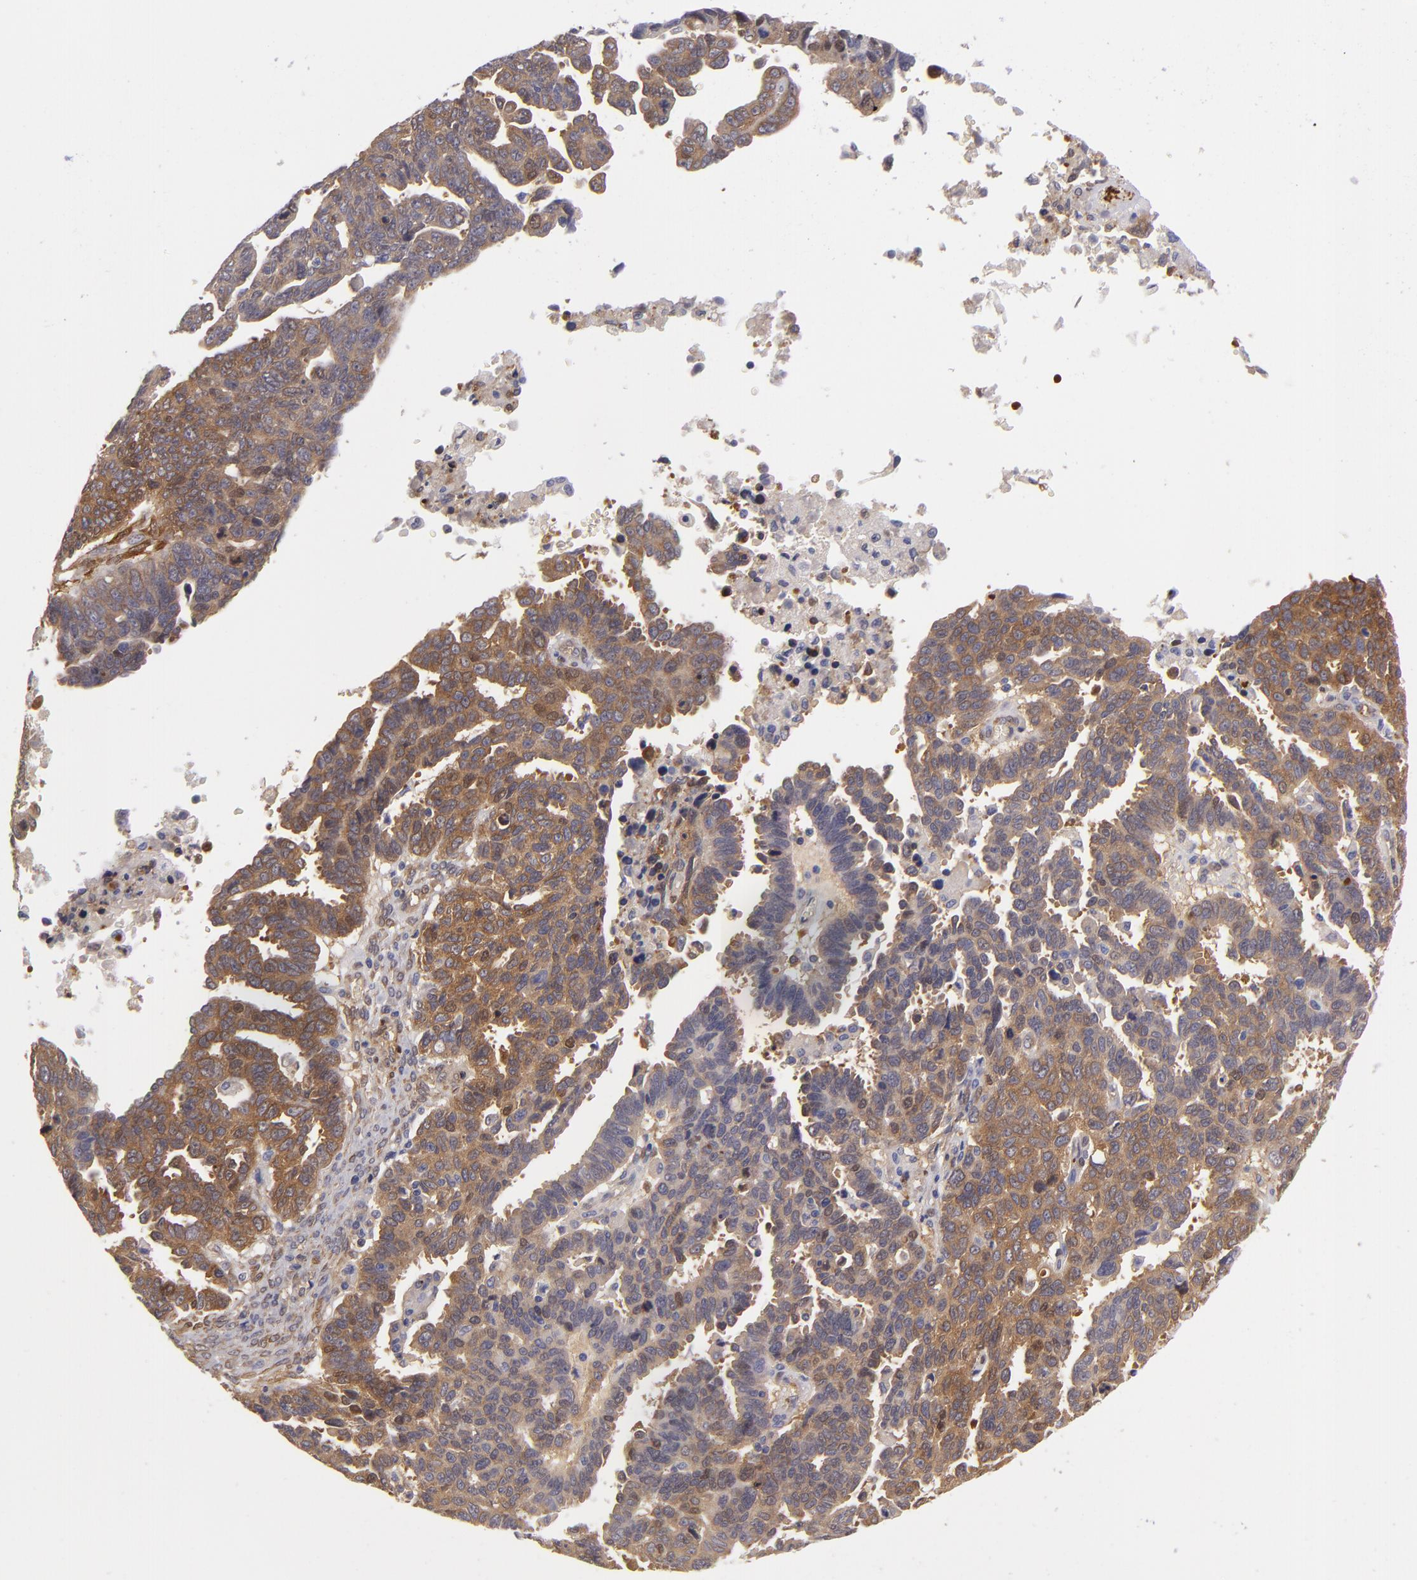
{"staining": {"intensity": "moderate", "quantity": ">75%", "location": "cytoplasmic/membranous"}, "tissue": "ovarian cancer", "cell_type": "Tumor cells", "image_type": "cancer", "snomed": [{"axis": "morphology", "description": "Carcinoma, endometroid"}, {"axis": "morphology", "description": "Cystadenocarcinoma, serous, NOS"}, {"axis": "topography", "description": "Ovary"}], "caption": "Protein expression analysis of ovarian cancer demonstrates moderate cytoplasmic/membranous expression in approximately >75% of tumor cells.", "gene": "VCL", "patient": {"sex": "female", "age": 45}}